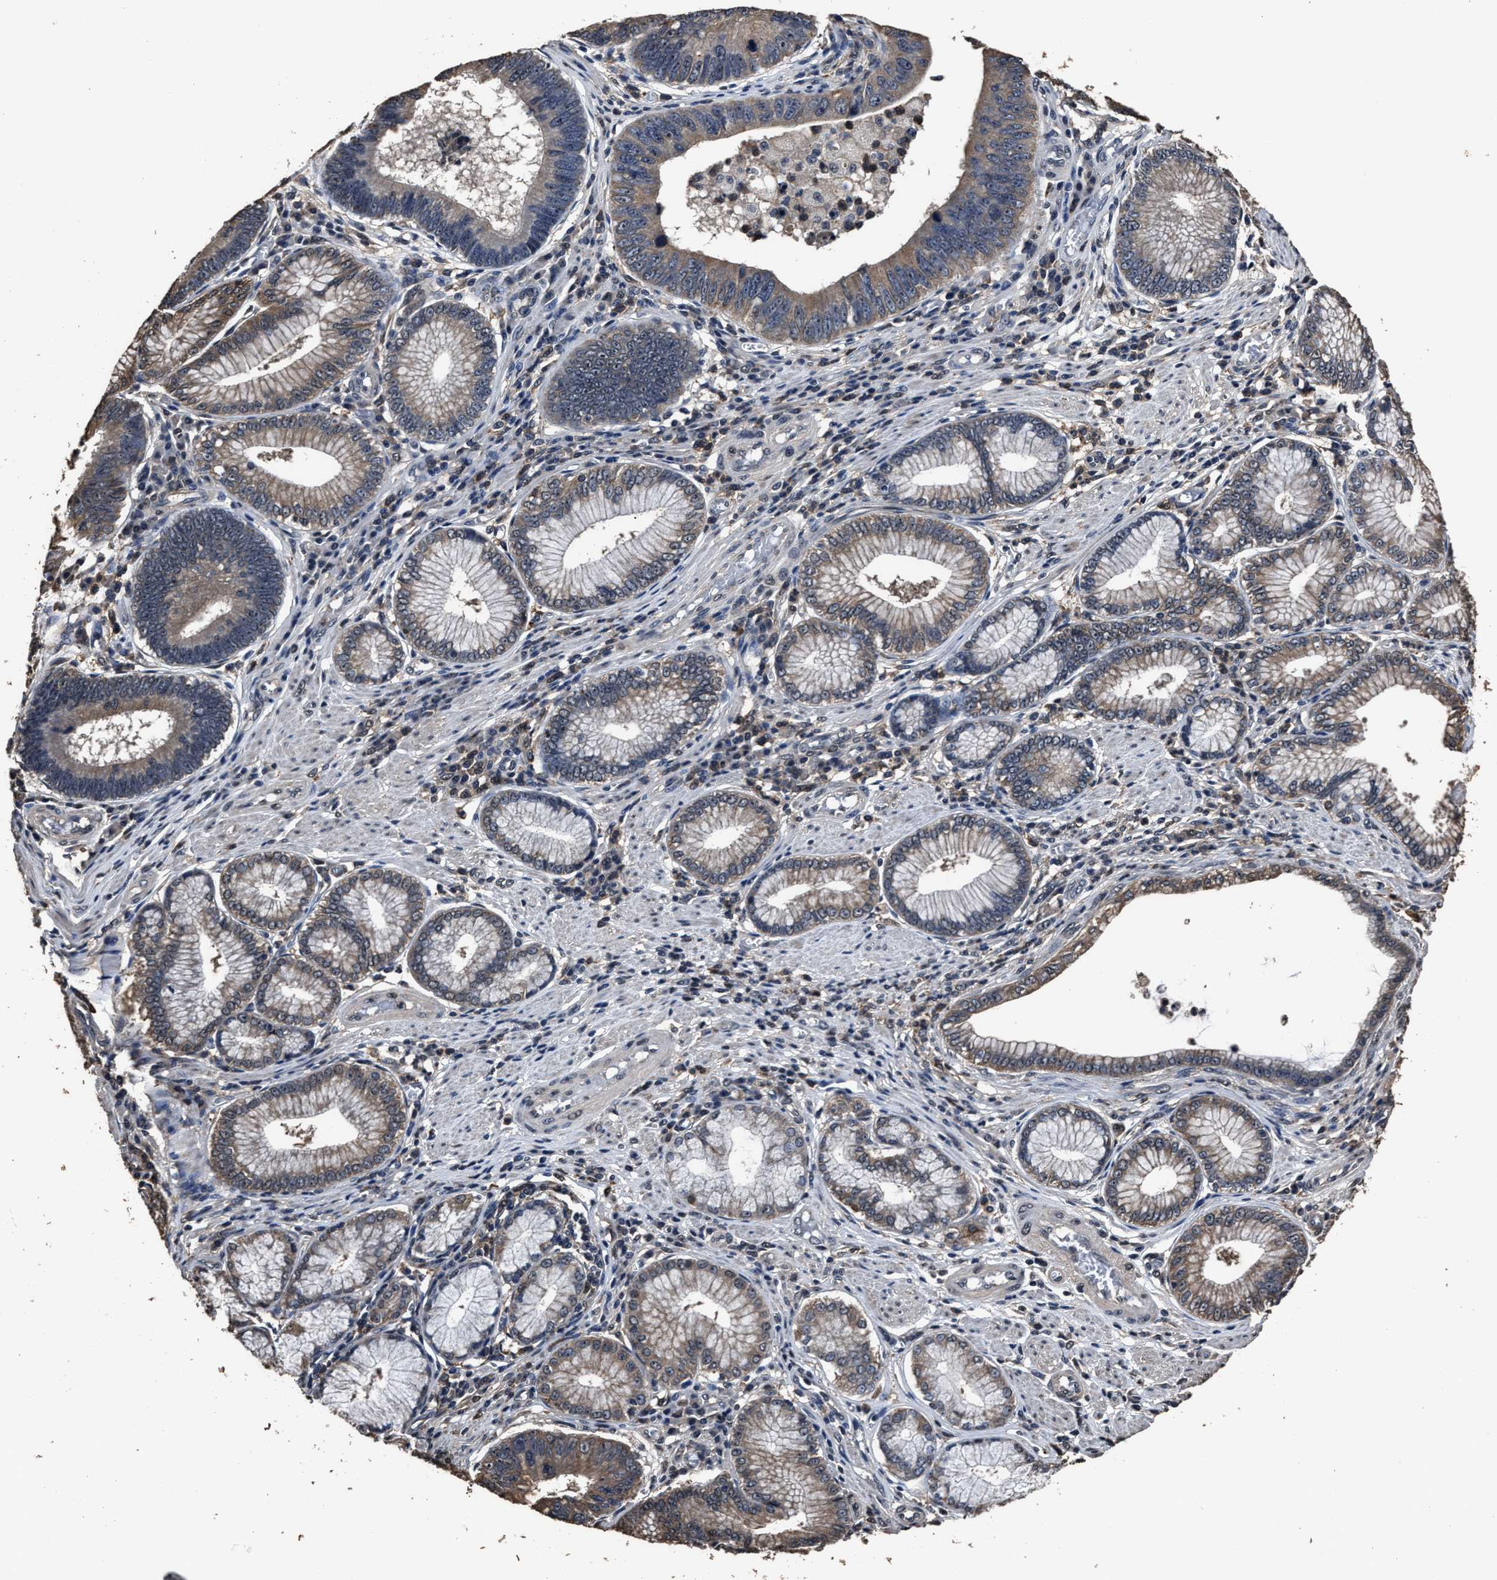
{"staining": {"intensity": "weak", "quantity": "25%-75%", "location": "cytoplasmic/membranous,nuclear"}, "tissue": "stomach cancer", "cell_type": "Tumor cells", "image_type": "cancer", "snomed": [{"axis": "morphology", "description": "Adenocarcinoma, NOS"}, {"axis": "topography", "description": "Stomach"}], "caption": "Stomach cancer stained with a brown dye reveals weak cytoplasmic/membranous and nuclear positive staining in about 25%-75% of tumor cells.", "gene": "RSBN1L", "patient": {"sex": "male", "age": 59}}